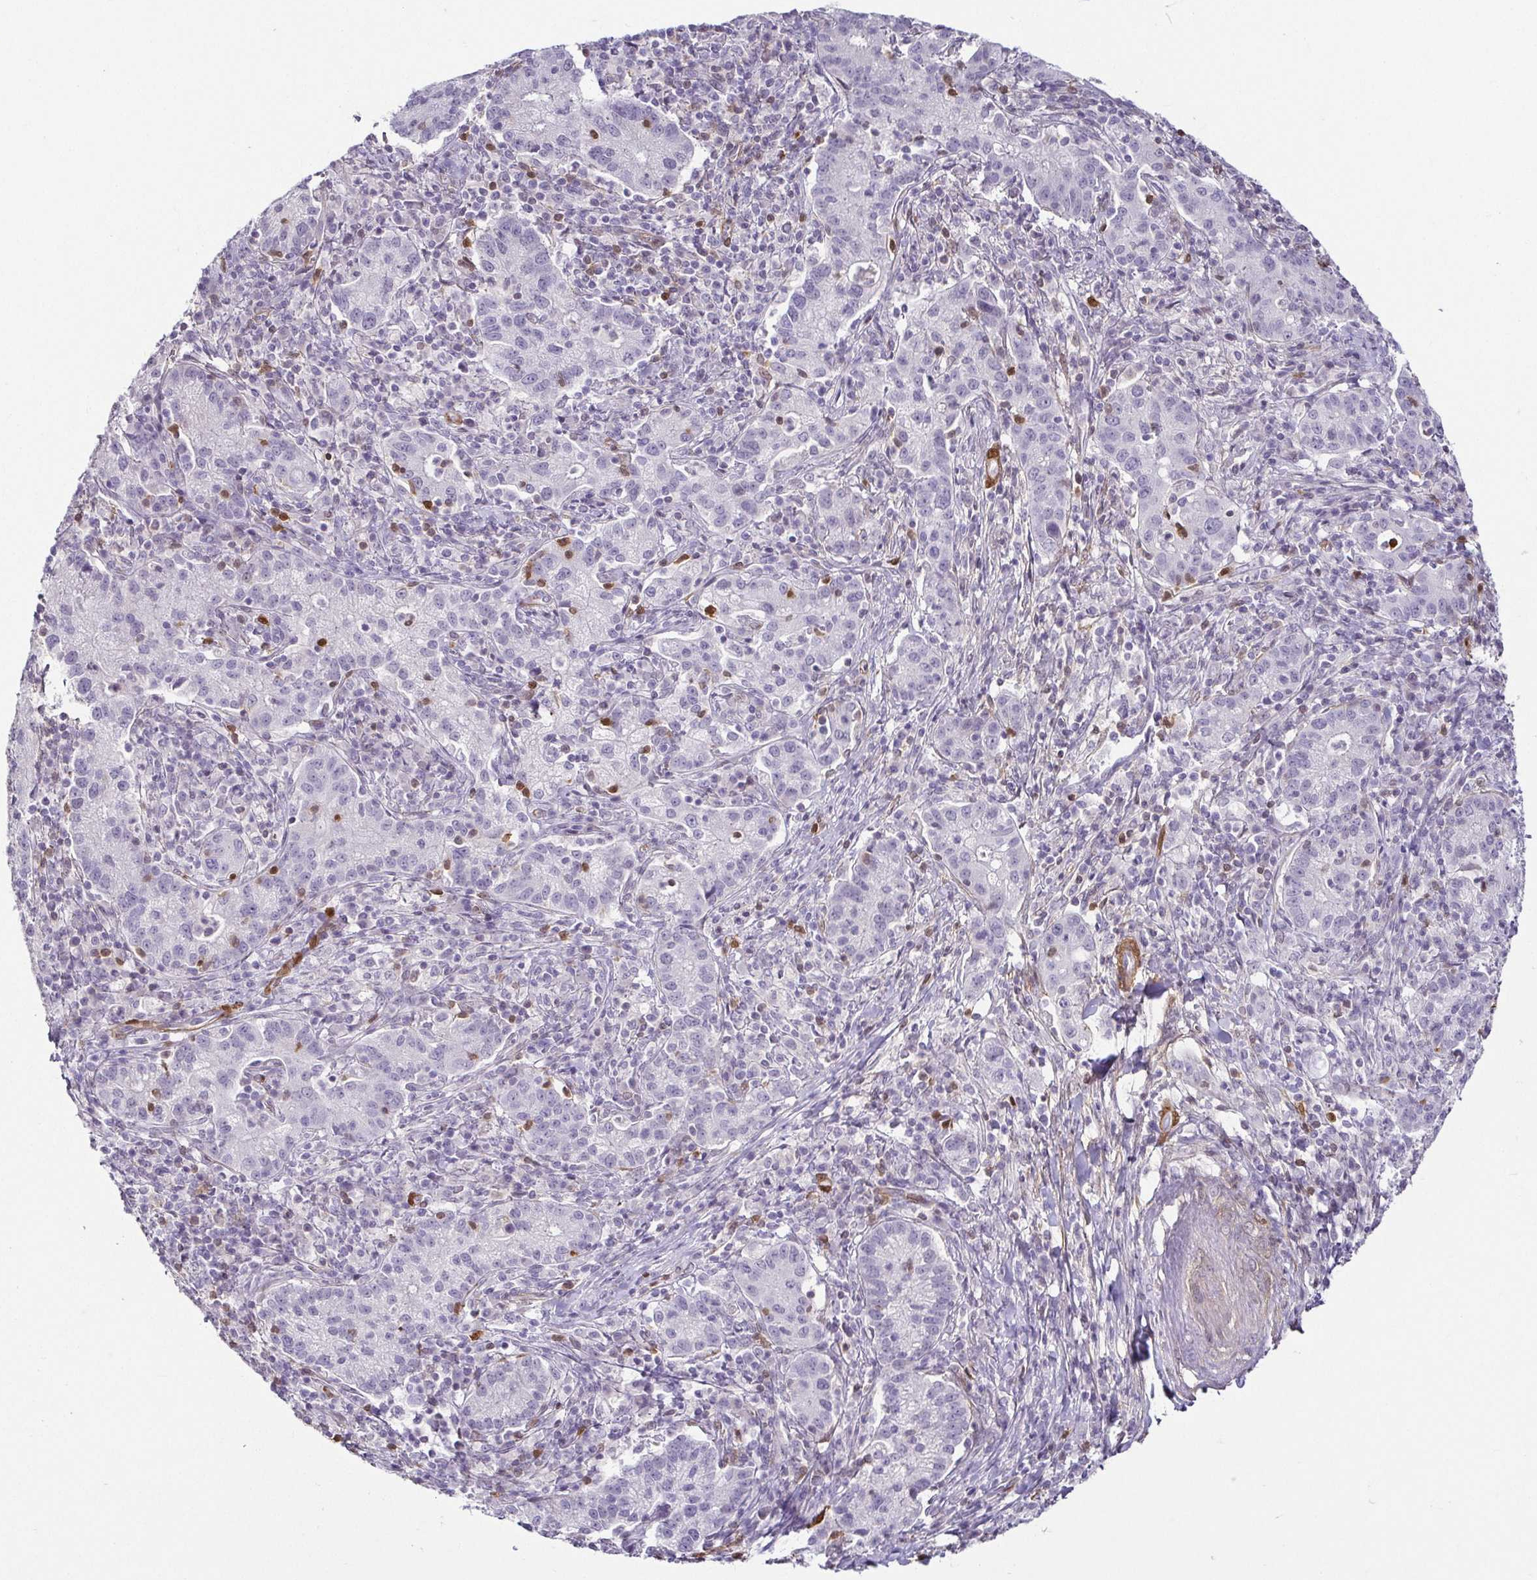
{"staining": {"intensity": "negative", "quantity": "none", "location": "none"}, "tissue": "cervical cancer", "cell_type": "Tumor cells", "image_type": "cancer", "snomed": [{"axis": "morphology", "description": "Normal tissue, NOS"}, {"axis": "morphology", "description": "Adenocarcinoma, NOS"}, {"axis": "topography", "description": "Cervix"}], "caption": "Photomicrograph shows no significant protein staining in tumor cells of cervical adenocarcinoma.", "gene": "HOPX", "patient": {"sex": "female", "age": 44}}